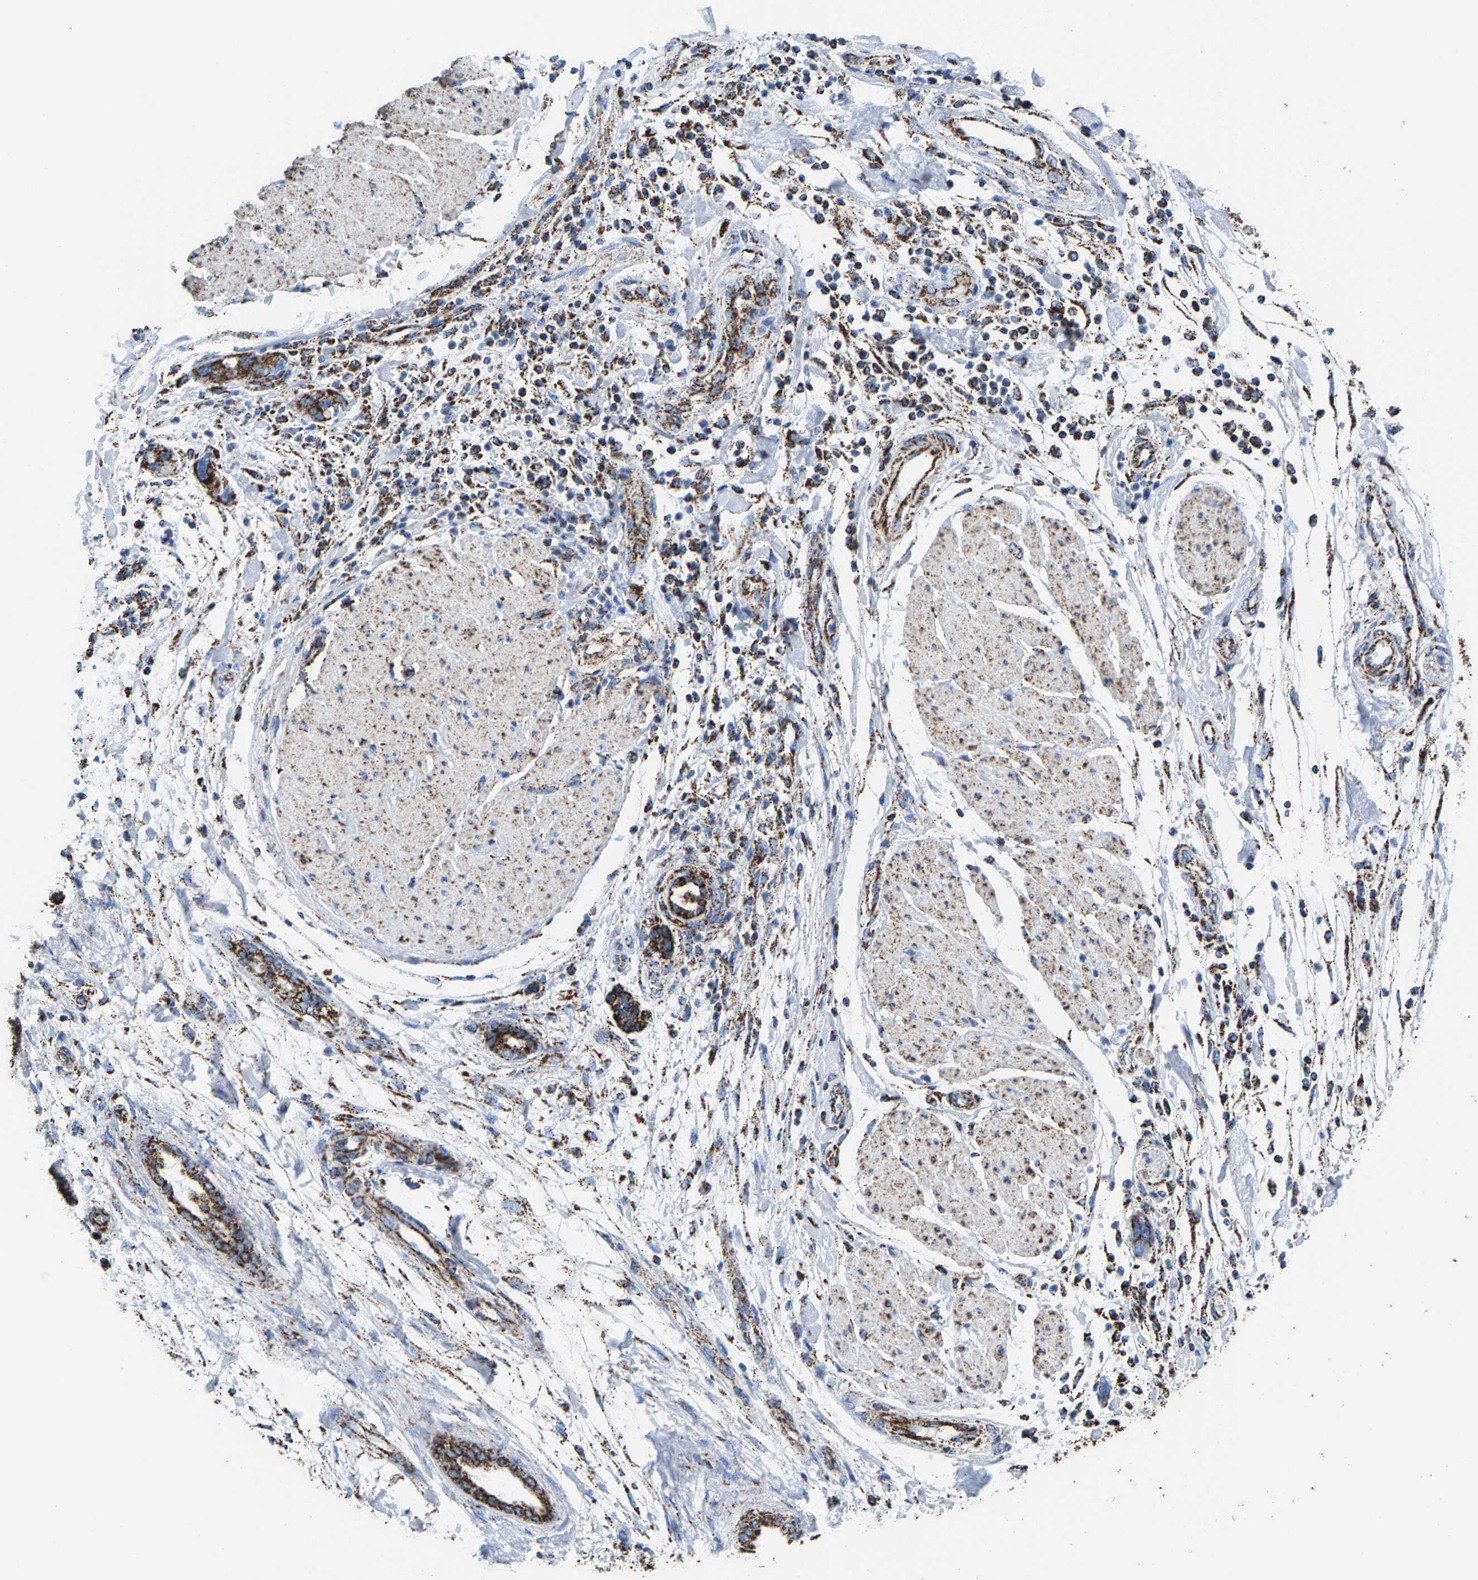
{"staining": {"intensity": "strong", "quantity": ">75%", "location": "cytoplasmic/membranous"}, "tissue": "pancreatic cancer", "cell_type": "Tumor cells", "image_type": "cancer", "snomed": [{"axis": "morphology", "description": "Normal tissue, NOS"}, {"axis": "morphology", "description": "Adenocarcinoma, NOS"}, {"axis": "topography", "description": "Pancreas"}], "caption": "Pancreatic adenocarcinoma tissue displays strong cytoplasmic/membranous staining in approximately >75% of tumor cells", "gene": "ECHS1", "patient": {"sex": "female", "age": 71}}